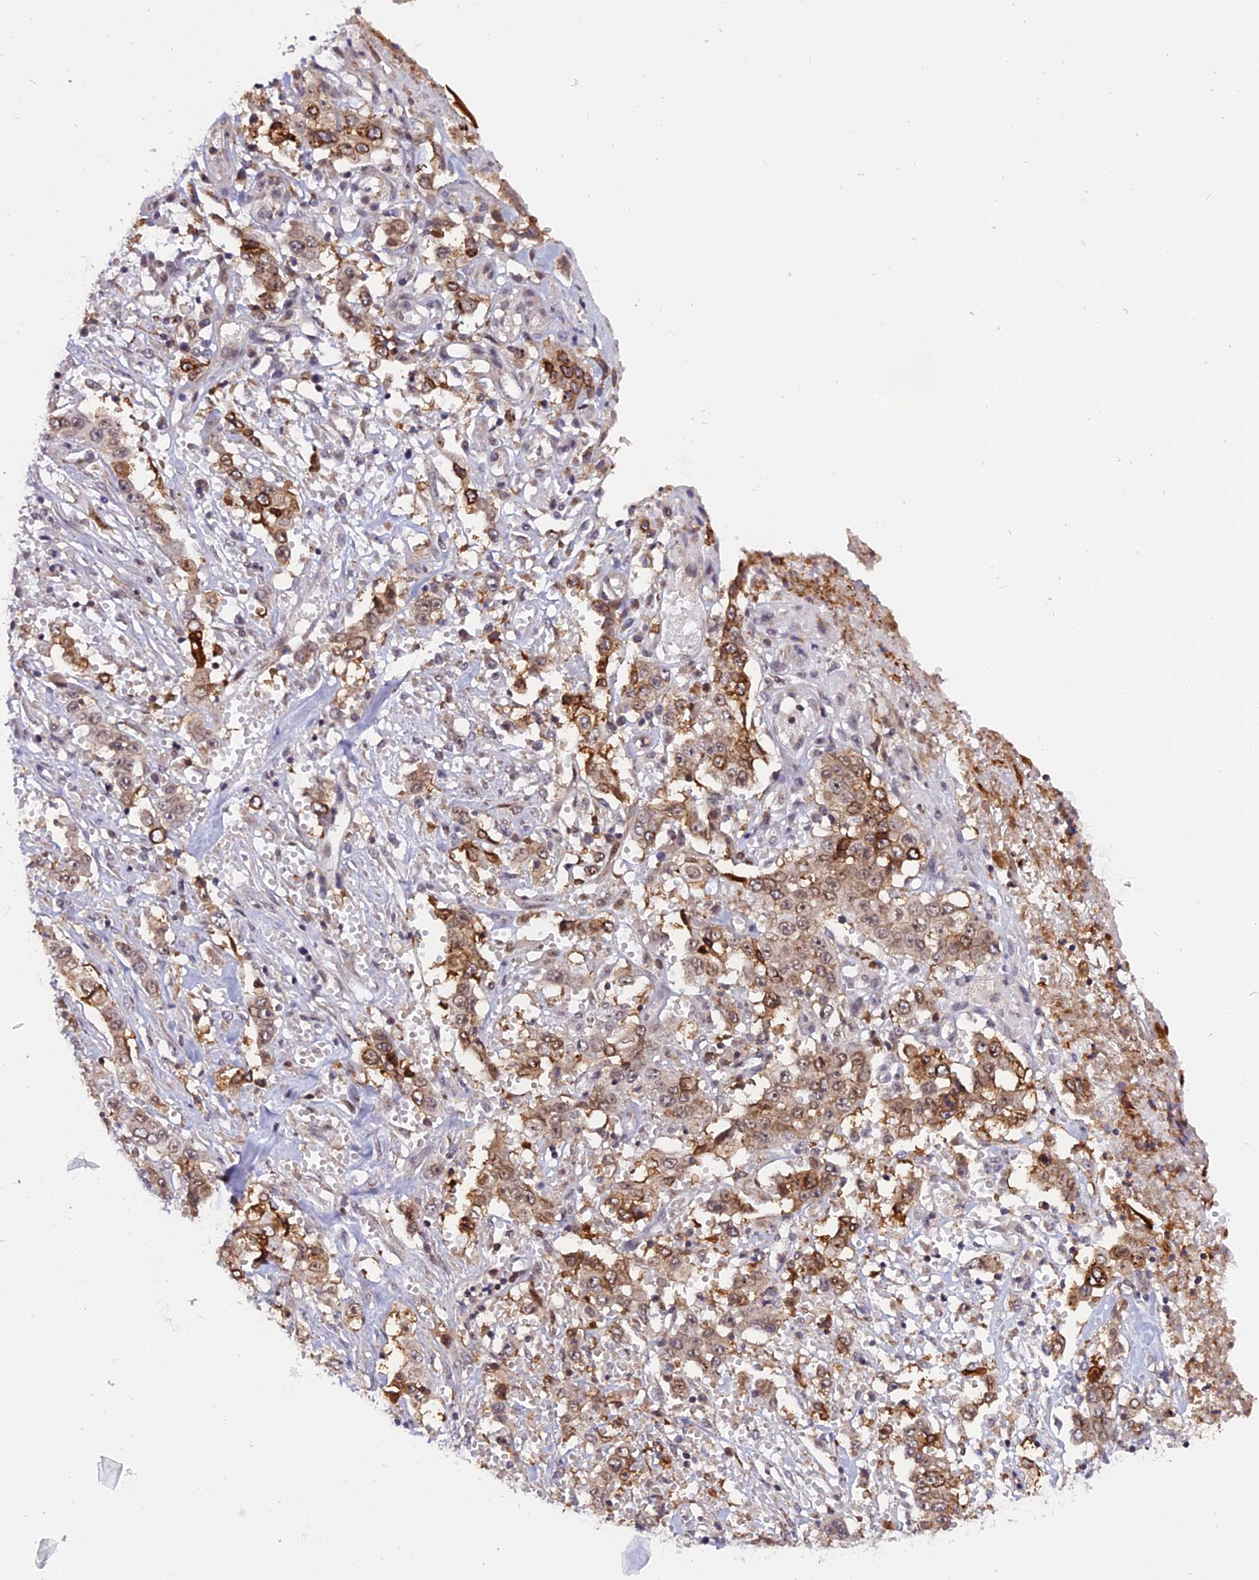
{"staining": {"intensity": "moderate", "quantity": ">75%", "location": "cytoplasmic/membranous,nuclear"}, "tissue": "stomach cancer", "cell_type": "Tumor cells", "image_type": "cancer", "snomed": [{"axis": "morphology", "description": "Adenocarcinoma, NOS"}, {"axis": "topography", "description": "Stomach, upper"}], "caption": "Stomach adenocarcinoma stained with a brown dye exhibits moderate cytoplasmic/membranous and nuclear positive staining in approximately >75% of tumor cells.", "gene": "TADA3", "patient": {"sex": "male", "age": 62}}